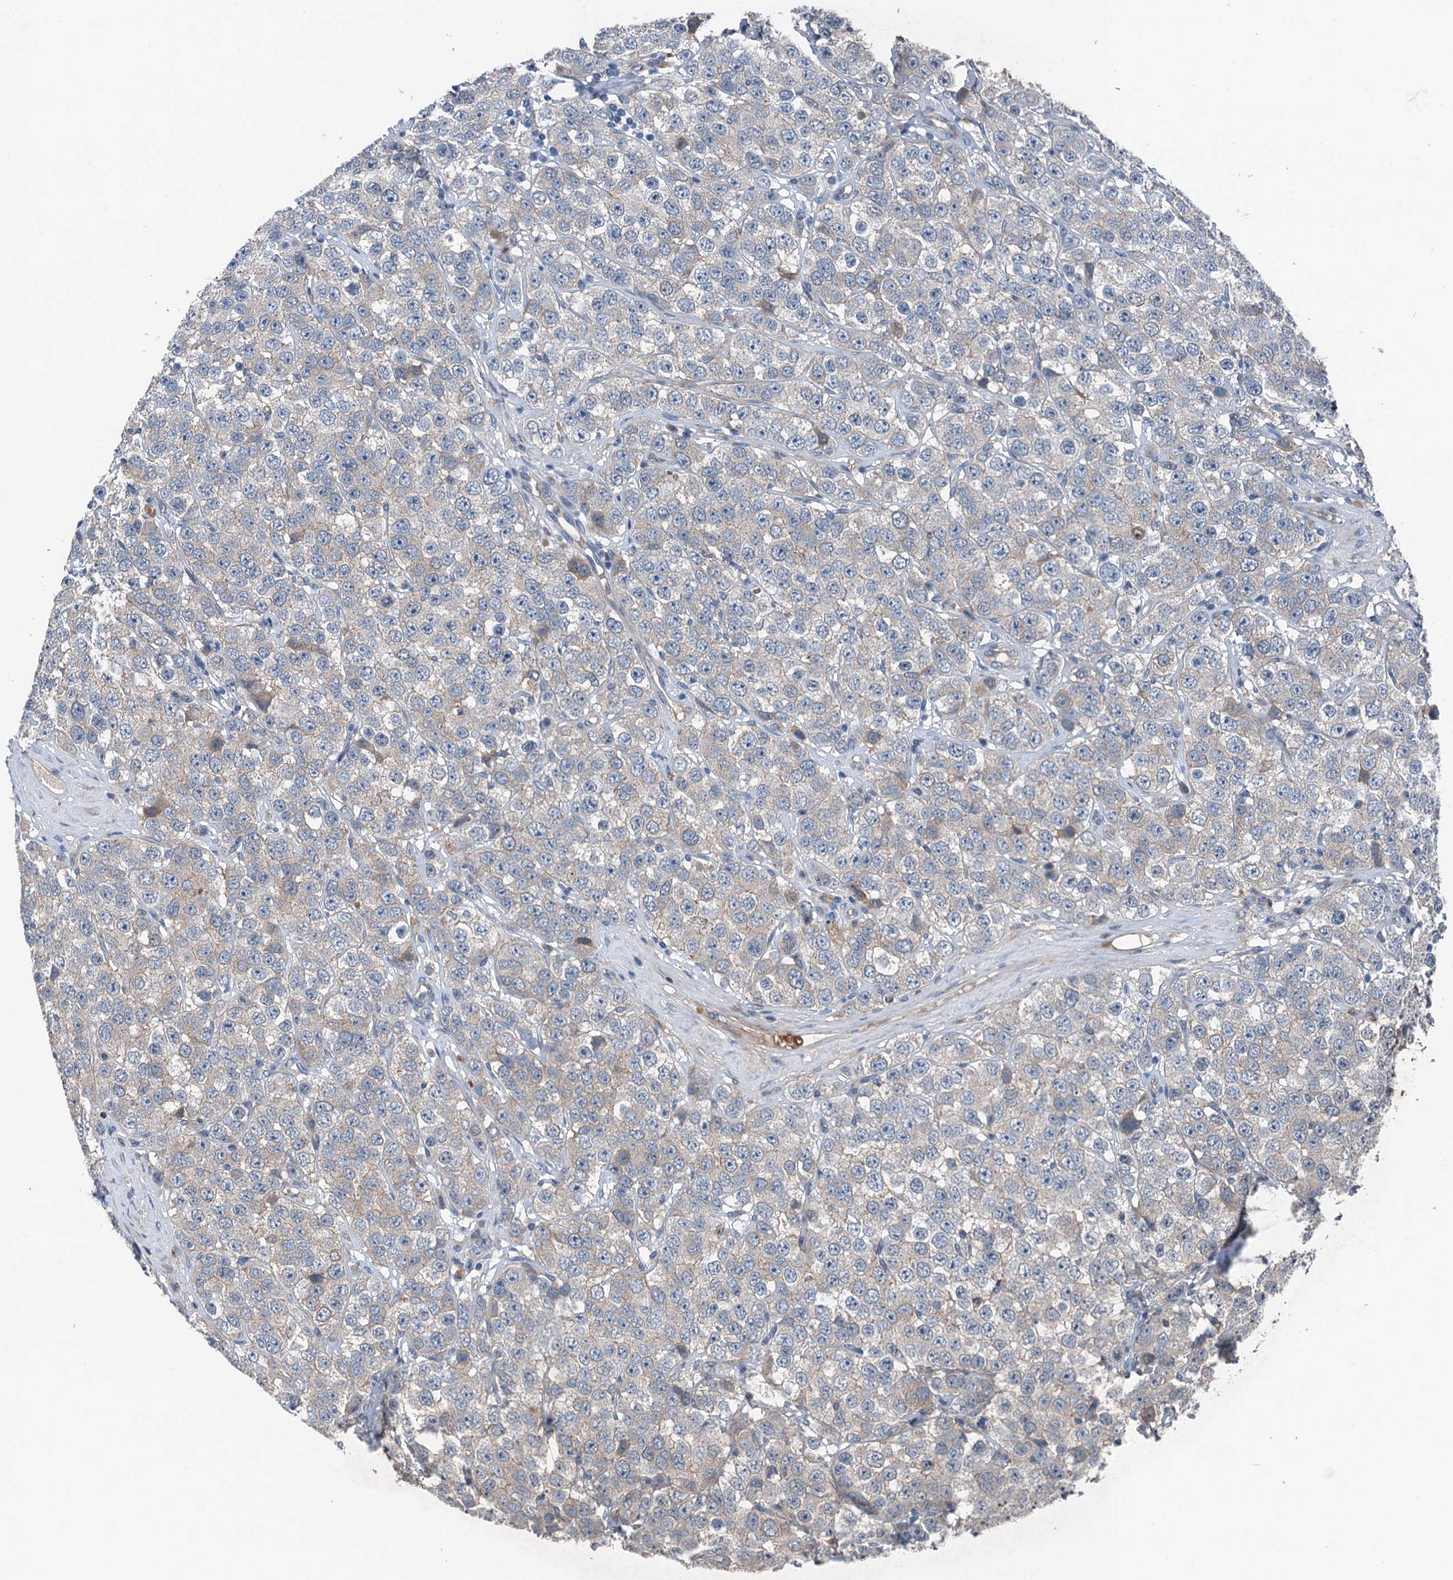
{"staining": {"intensity": "negative", "quantity": "none", "location": "none"}, "tissue": "testis cancer", "cell_type": "Tumor cells", "image_type": "cancer", "snomed": [{"axis": "morphology", "description": "Seminoma, NOS"}, {"axis": "topography", "description": "Testis"}], "caption": "IHC photomicrograph of neoplastic tissue: testis cancer (seminoma) stained with DAB exhibits no significant protein positivity in tumor cells.", "gene": "SLC2A10", "patient": {"sex": "male", "age": 28}}